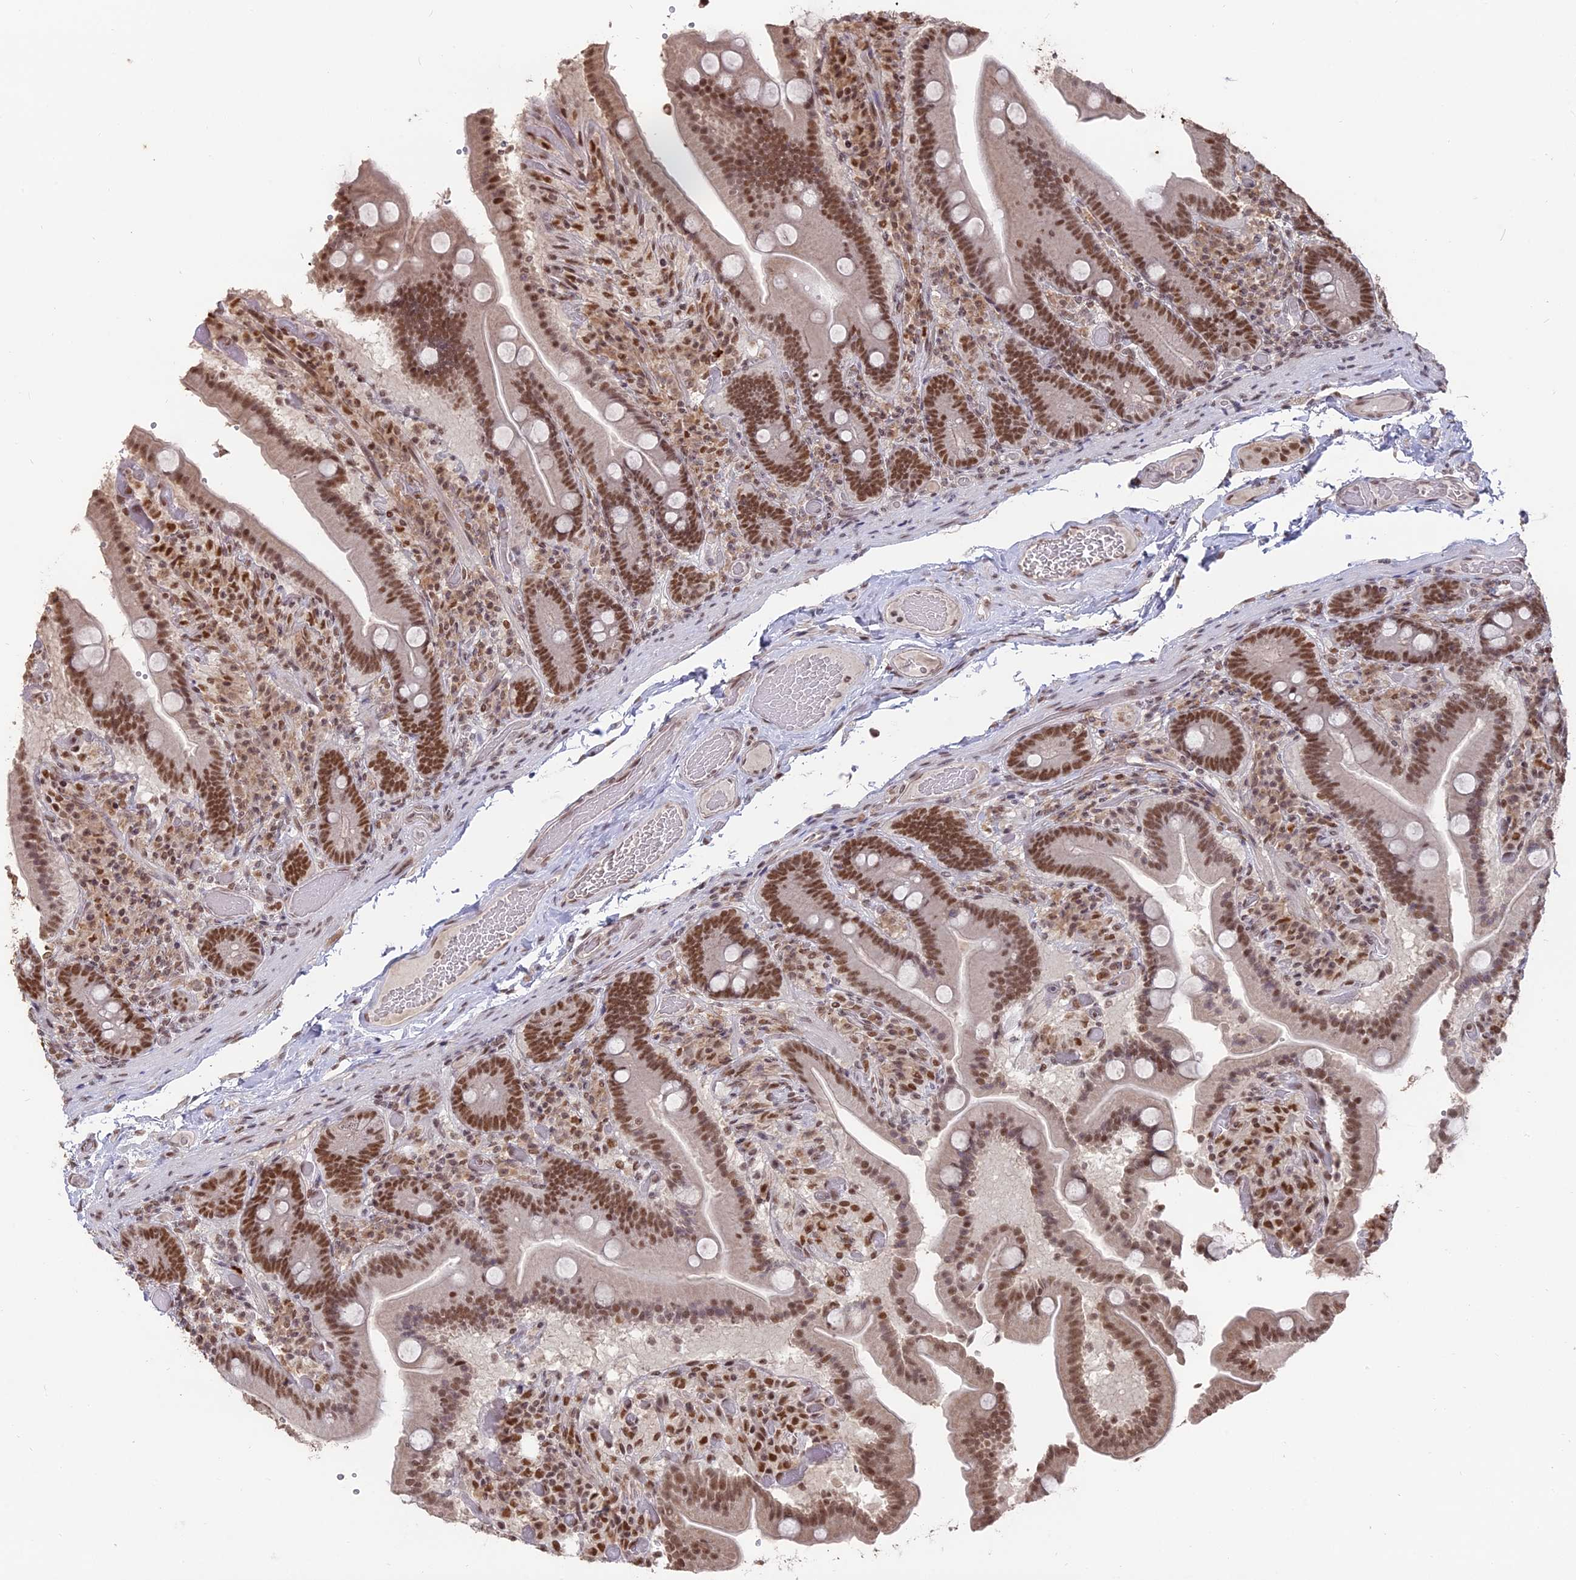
{"staining": {"intensity": "moderate", "quantity": ">75%", "location": "nuclear"}, "tissue": "duodenum", "cell_type": "Glandular cells", "image_type": "normal", "snomed": [{"axis": "morphology", "description": "Normal tissue, NOS"}, {"axis": "topography", "description": "Duodenum"}], "caption": "Immunohistochemistry photomicrograph of unremarkable duodenum stained for a protein (brown), which shows medium levels of moderate nuclear expression in approximately >75% of glandular cells.", "gene": "NR1H3", "patient": {"sex": "female", "age": 62}}